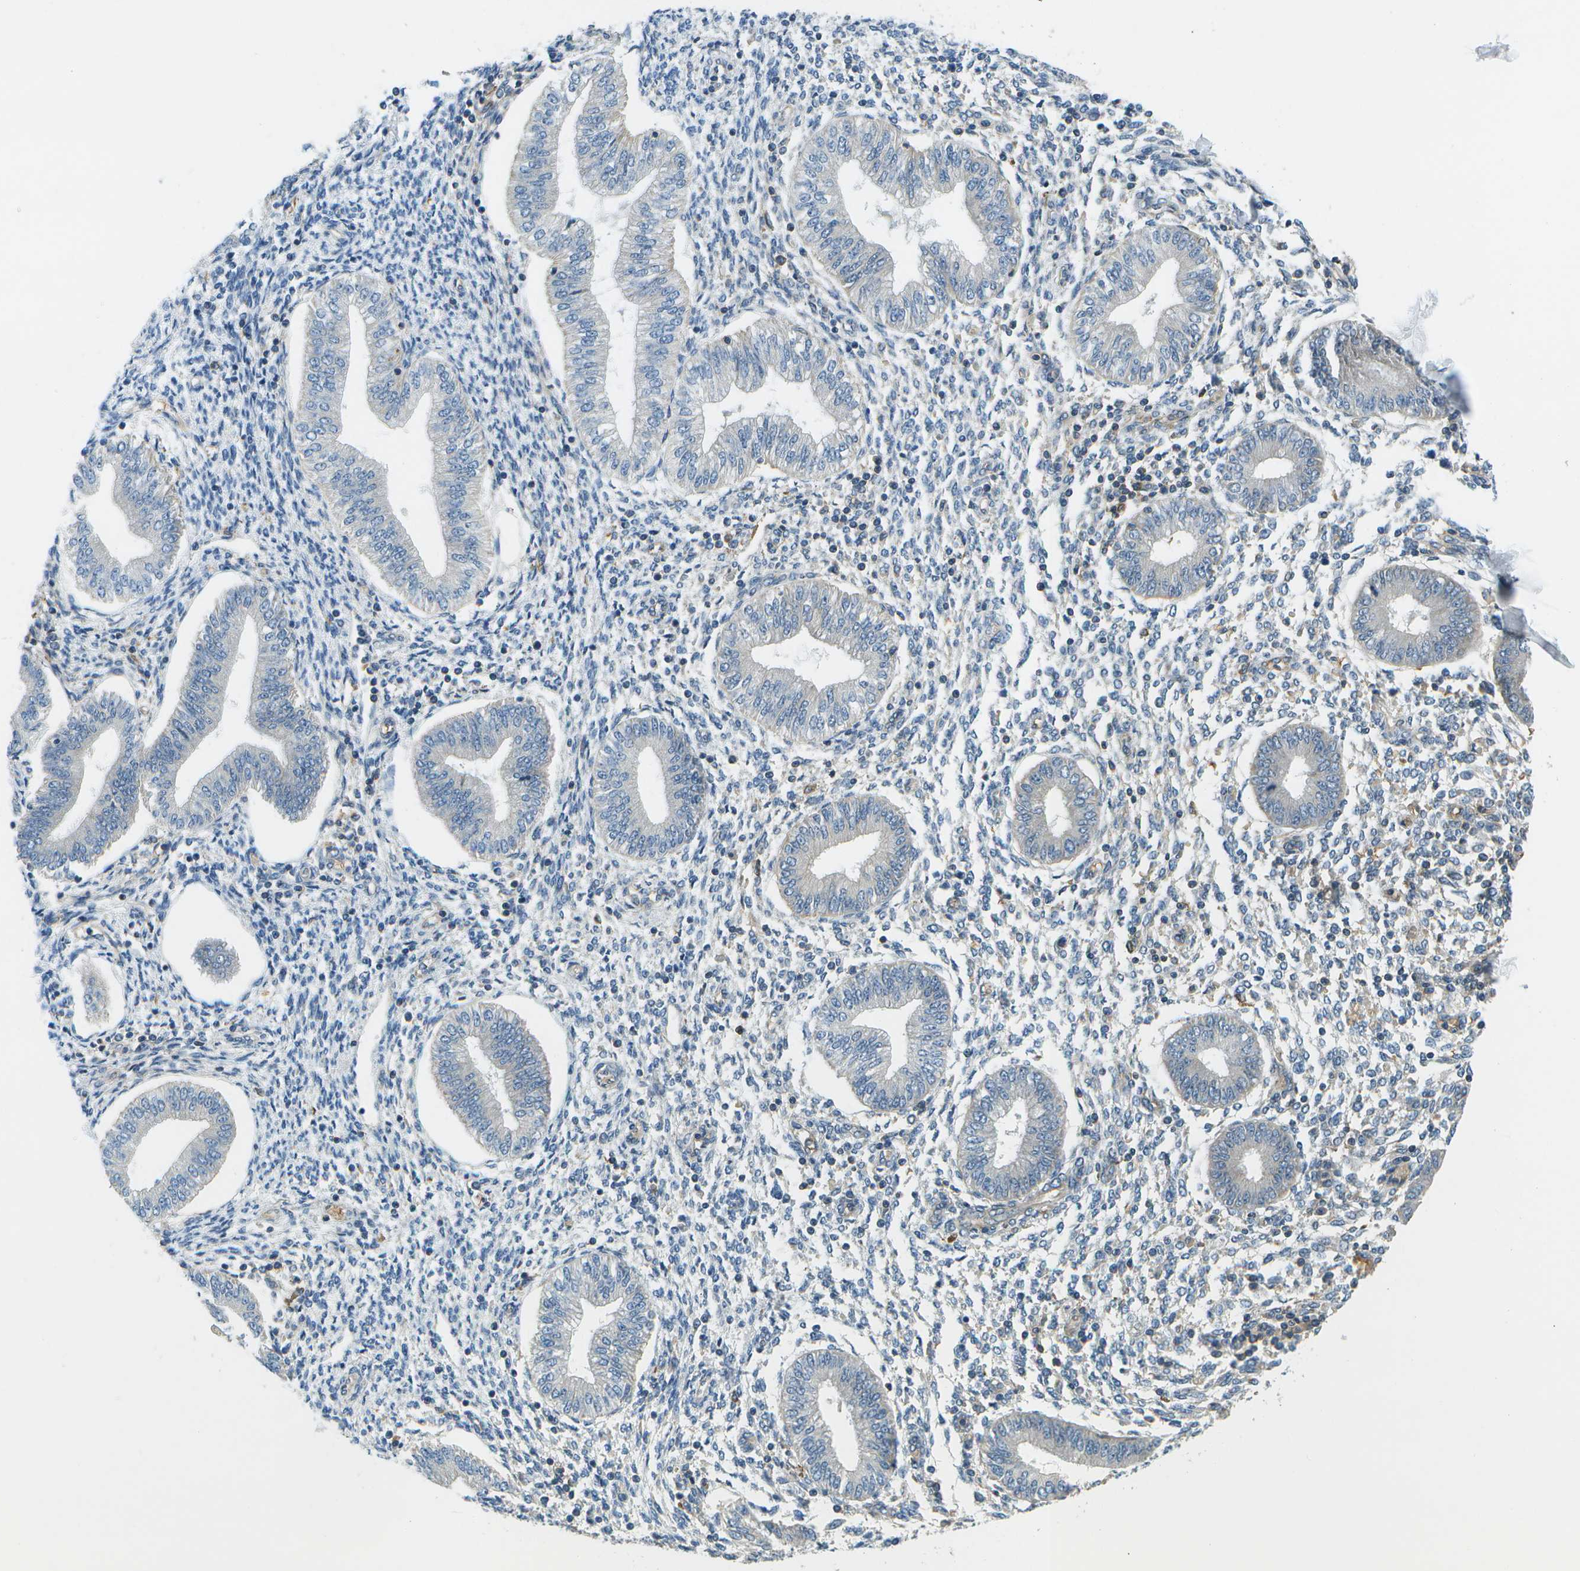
{"staining": {"intensity": "negative", "quantity": "none", "location": "none"}, "tissue": "endometrium", "cell_type": "Cells in endometrial stroma", "image_type": "normal", "snomed": [{"axis": "morphology", "description": "Normal tissue, NOS"}, {"axis": "topography", "description": "Endometrium"}], "caption": "Unremarkable endometrium was stained to show a protein in brown. There is no significant expression in cells in endometrial stroma. The staining is performed using DAB (3,3'-diaminobenzidine) brown chromogen with nuclei counter-stained in using hematoxylin.", "gene": "CTIF", "patient": {"sex": "female", "age": 50}}